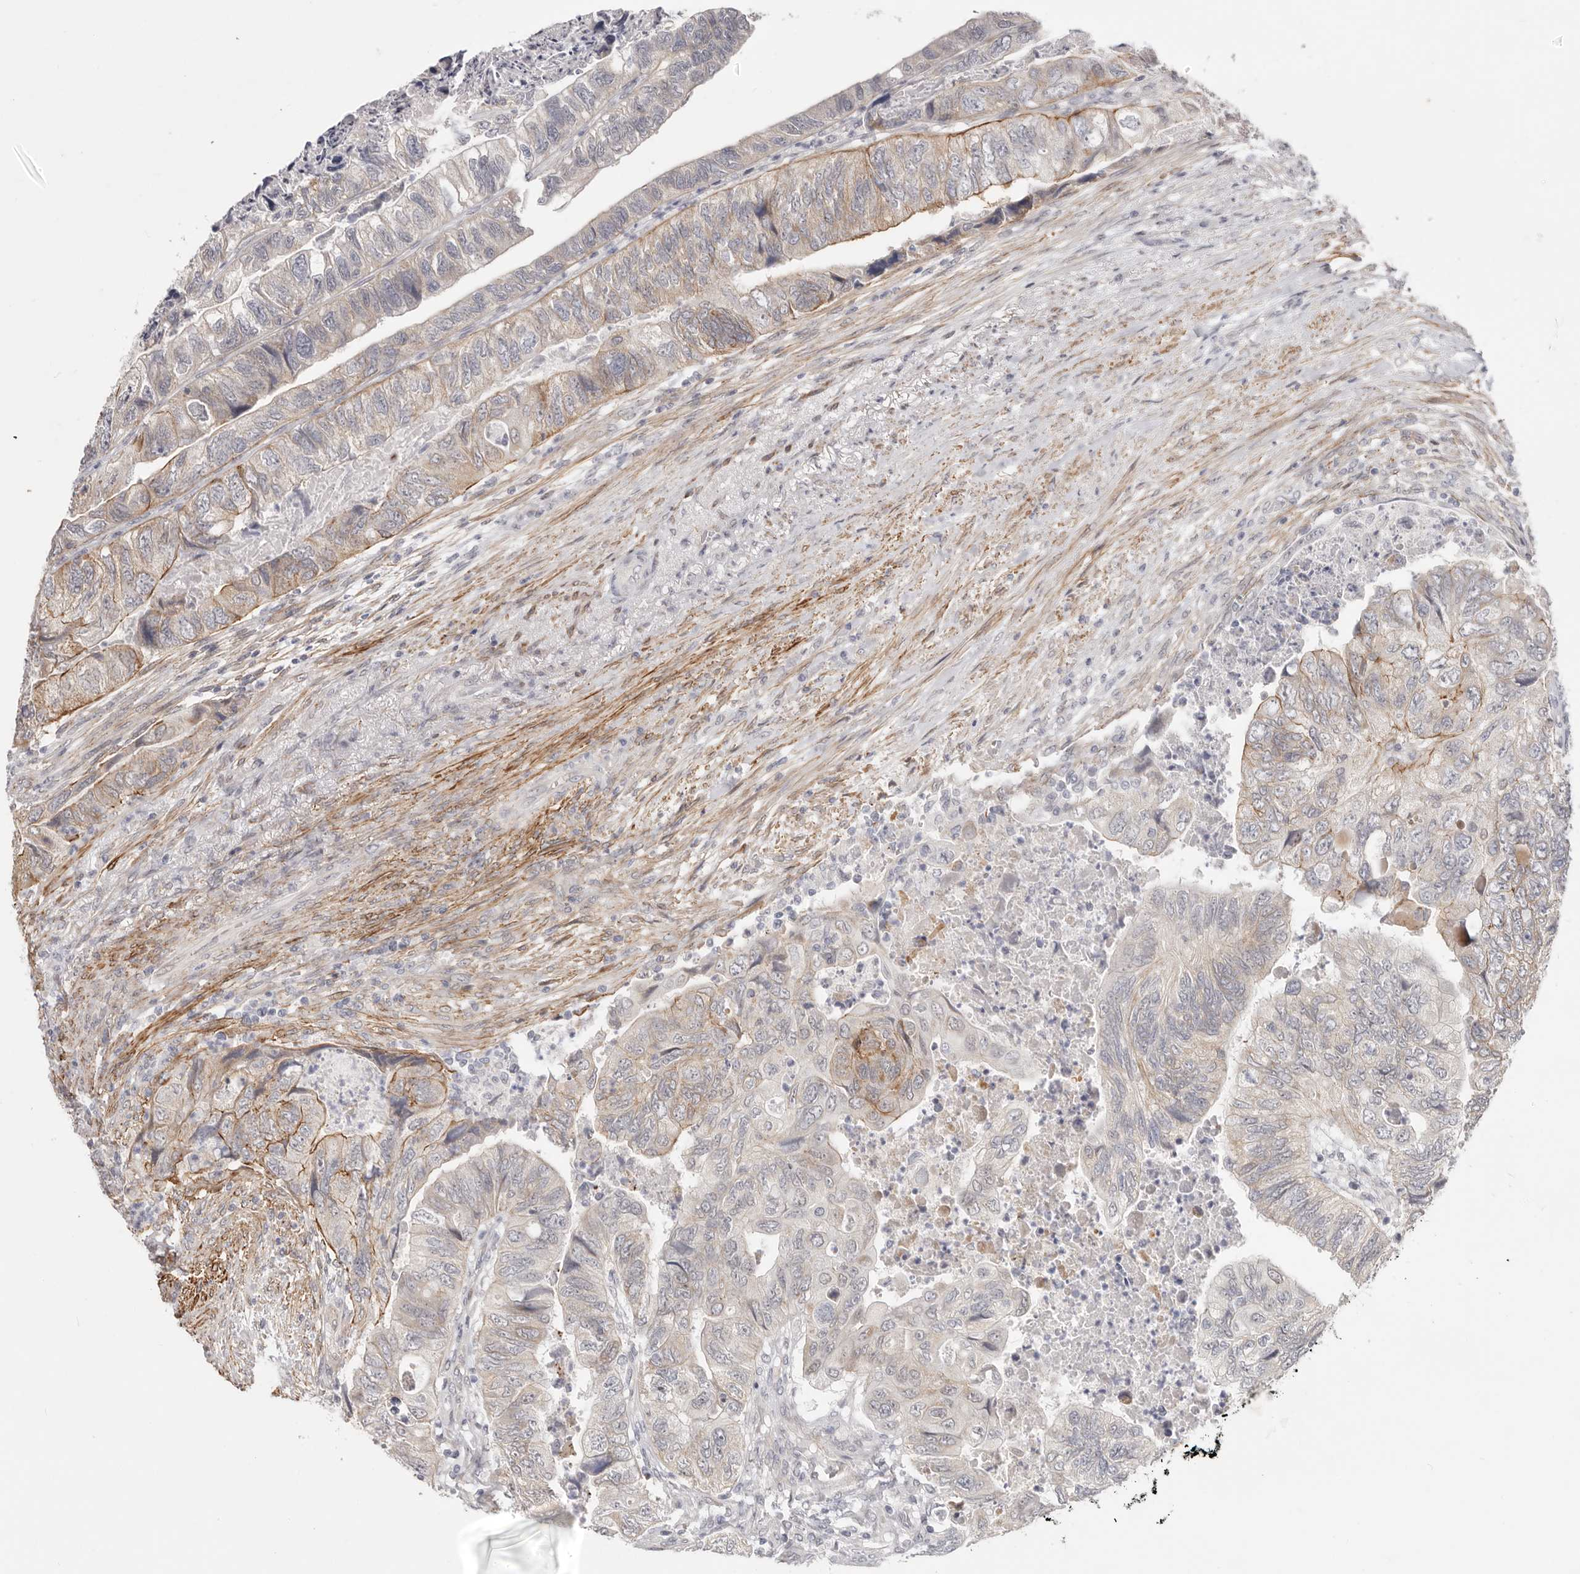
{"staining": {"intensity": "weak", "quantity": "25%-75%", "location": "cytoplasmic/membranous"}, "tissue": "colorectal cancer", "cell_type": "Tumor cells", "image_type": "cancer", "snomed": [{"axis": "morphology", "description": "Adenocarcinoma, NOS"}, {"axis": "topography", "description": "Rectum"}], "caption": "Colorectal cancer (adenocarcinoma) stained for a protein reveals weak cytoplasmic/membranous positivity in tumor cells.", "gene": "SZT2", "patient": {"sex": "male", "age": 63}}